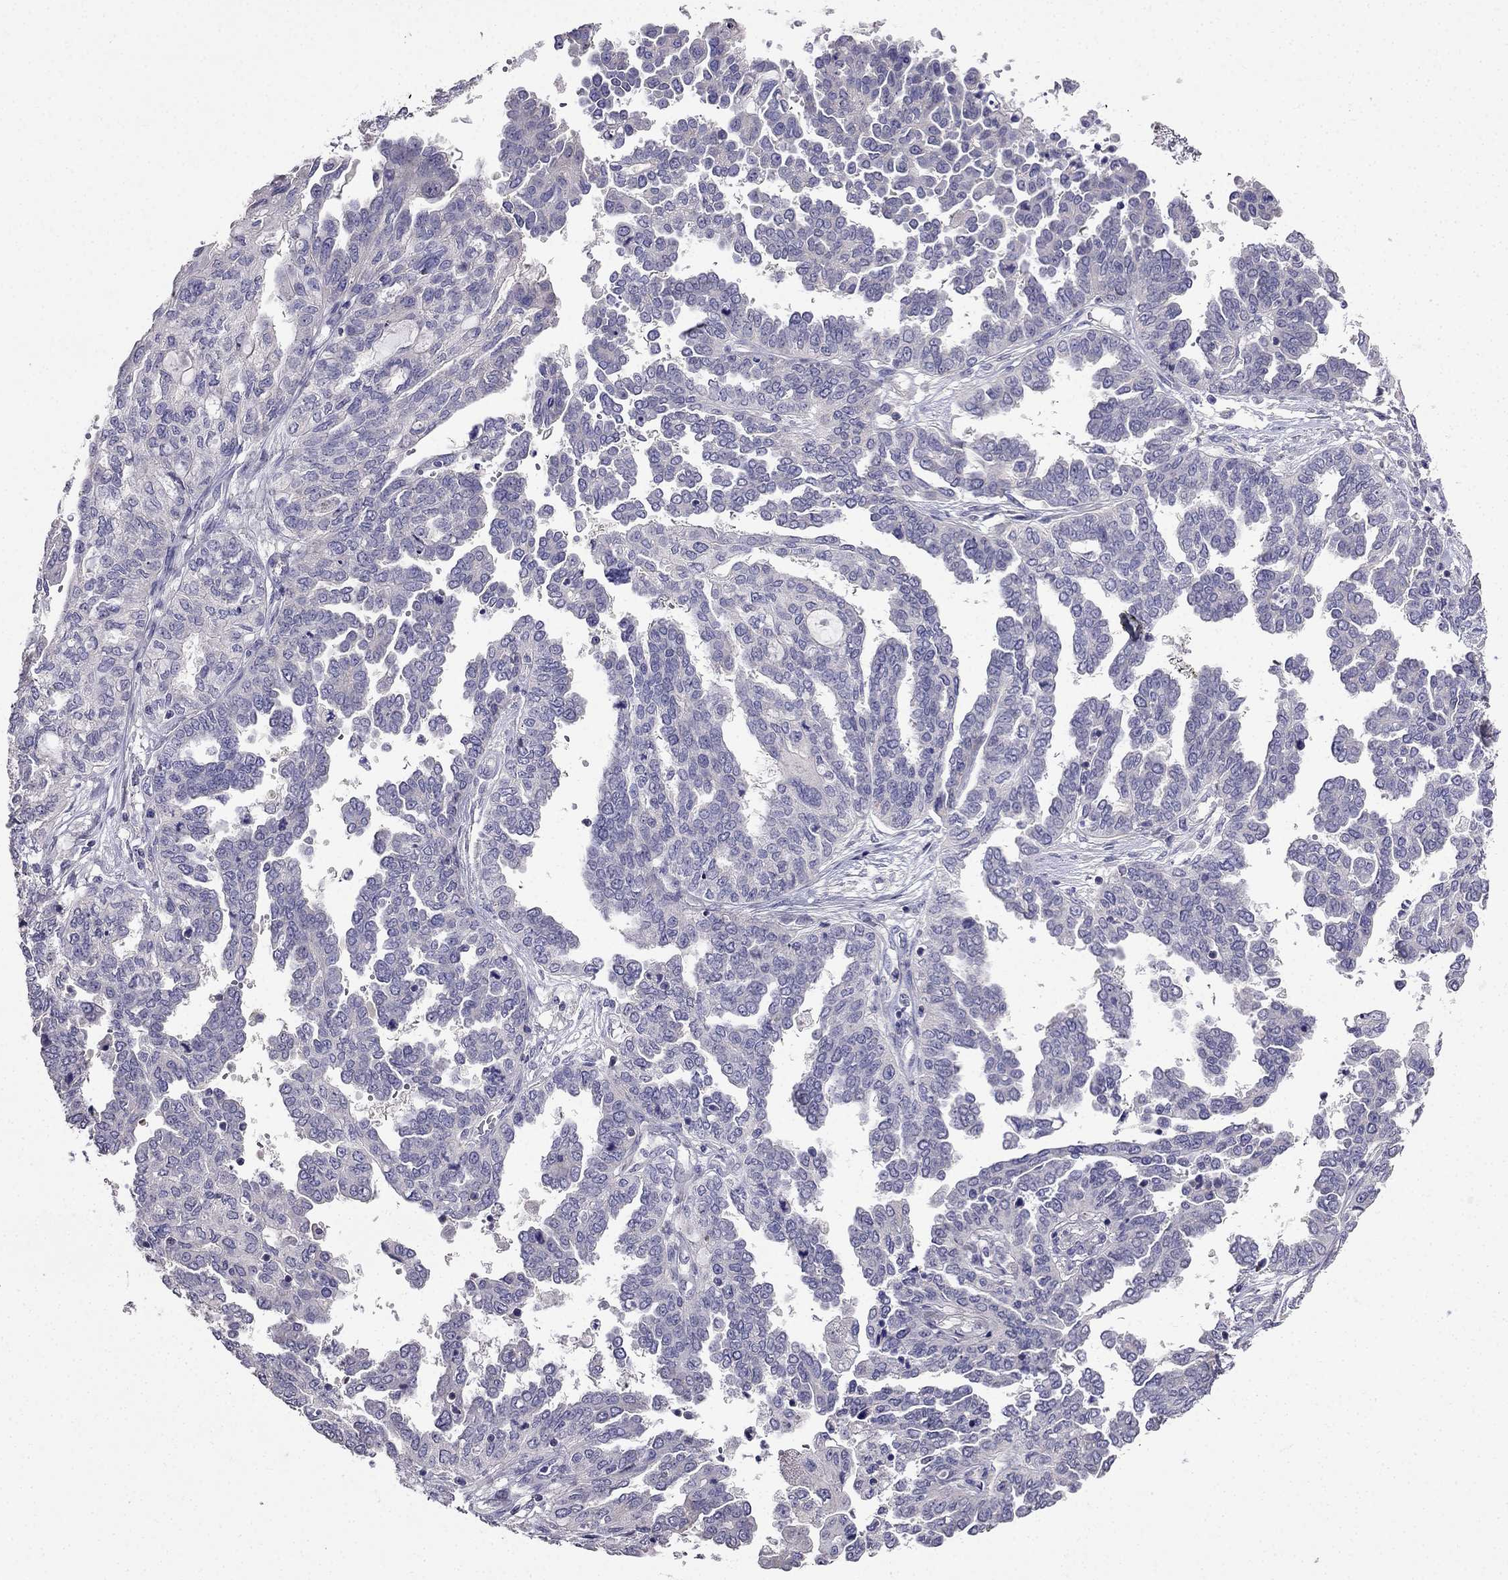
{"staining": {"intensity": "negative", "quantity": "none", "location": "none"}, "tissue": "ovarian cancer", "cell_type": "Tumor cells", "image_type": "cancer", "snomed": [{"axis": "morphology", "description": "Cystadenocarcinoma, serous, NOS"}, {"axis": "topography", "description": "Ovary"}], "caption": "A high-resolution histopathology image shows IHC staining of ovarian cancer (serous cystadenocarcinoma), which exhibits no significant expression in tumor cells. (DAB IHC with hematoxylin counter stain).", "gene": "AS3MT", "patient": {"sex": "female", "age": 53}}